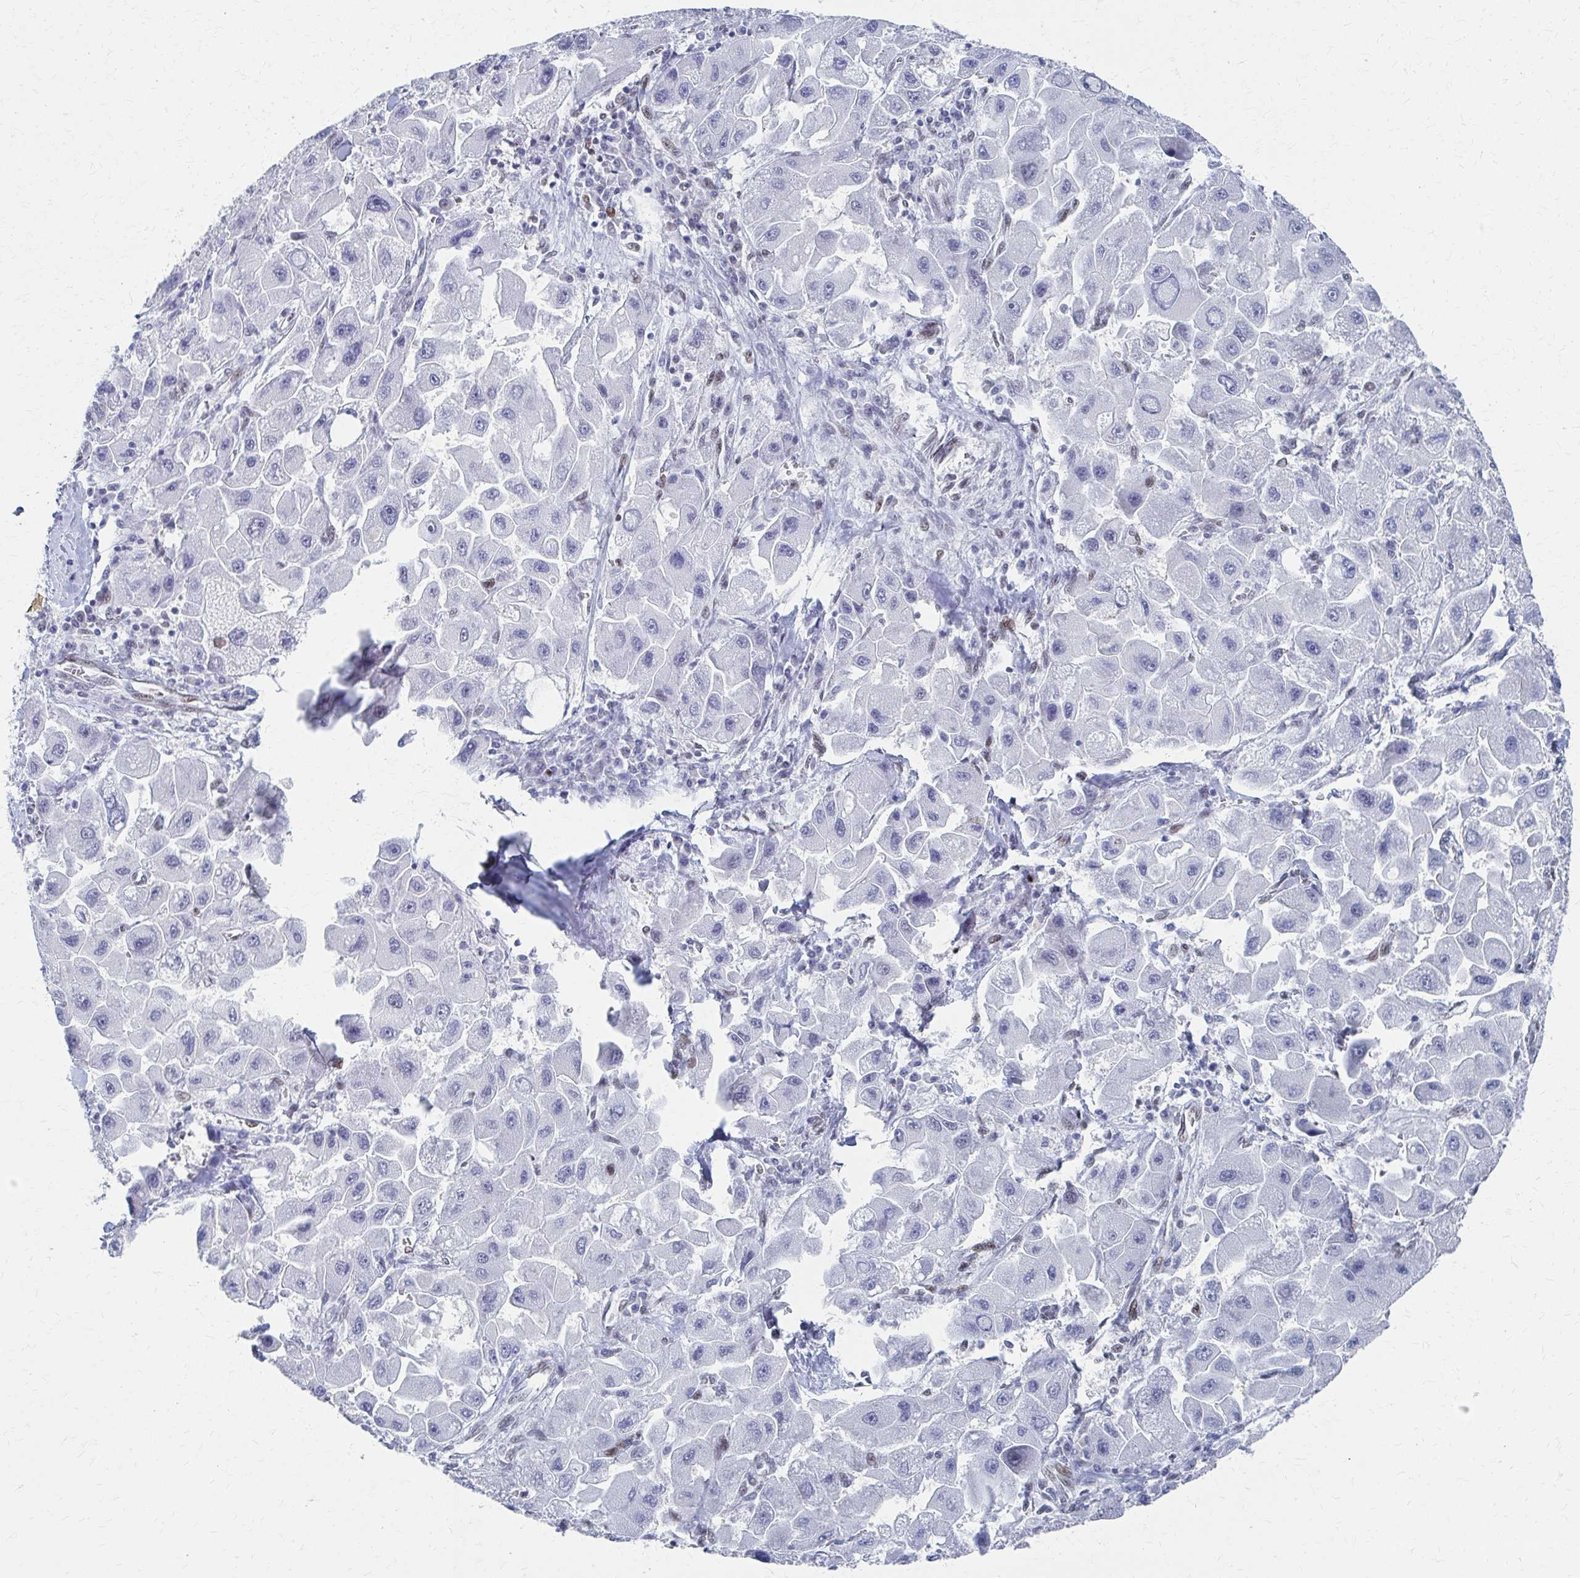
{"staining": {"intensity": "negative", "quantity": "none", "location": "none"}, "tissue": "liver cancer", "cell_type": "Tumor cells", "image_type": "cancer", "snomed": [{"axis": "morphology", "description": "Carcinoma, Hepatocellular, NOS"}, {"axis": "topography", "description": "Liver"}], "caption": "A photomicrograph of human hepatocellular carcinoma (liver) is negative for staining in tumor cells.", "gene": "CDIN1", "patient": {"sex": "male", "age": 24}}